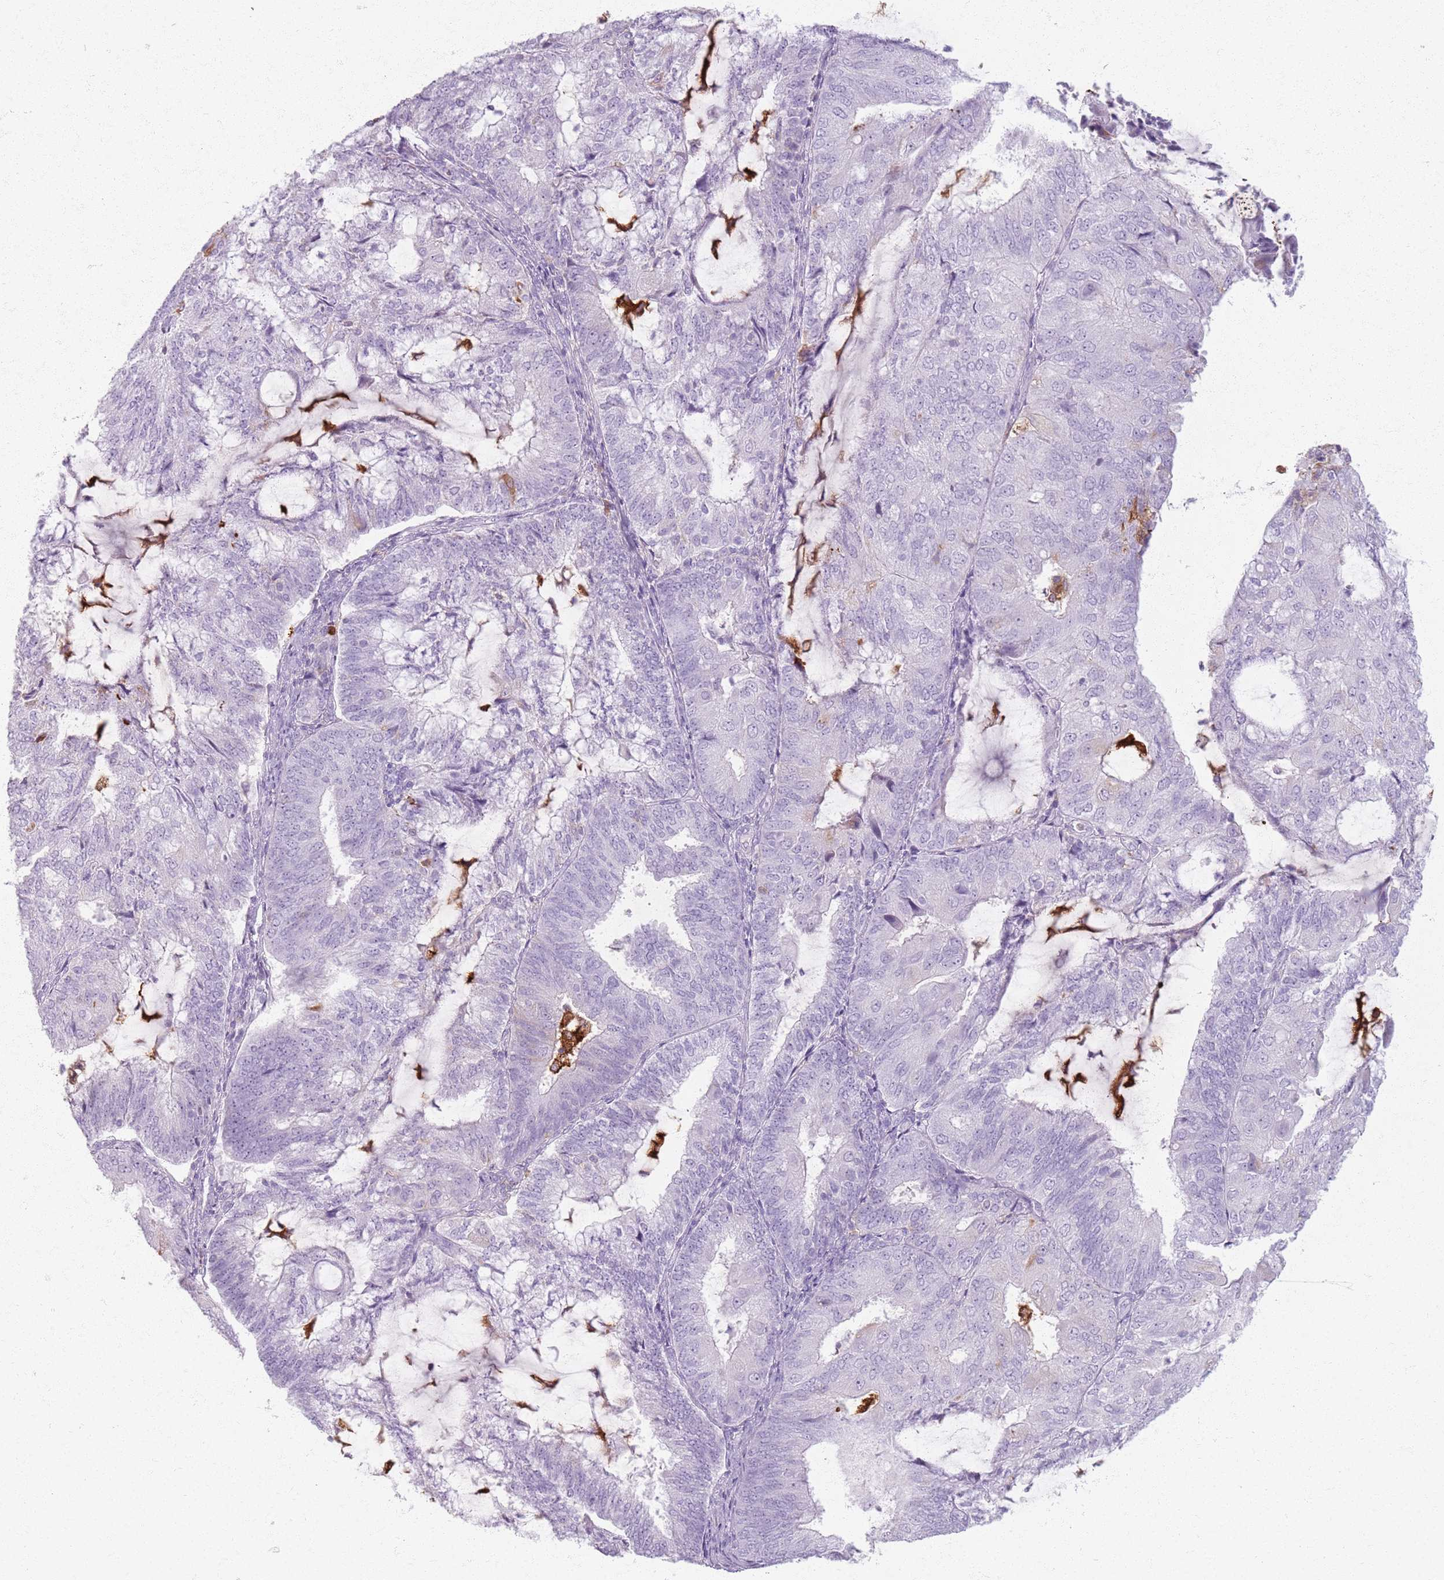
{"staining": {"intensity": "negative", "quantity": "none", "location": "none"}, "tissue": "endometrial cancer", "cell_type": "Tumor cells", "image_type": "cancer", "snomed": [{"axis": "morphology", "description": "Adenocarcinoma, NOS"}, {"axis": "topography", "description": "Endometrium"}], "caption": "There is no significant staining in tumor cells of endometrial cancer.", "gene": "GDPGP1", "patient": {"sex": "female", "age": 81}}